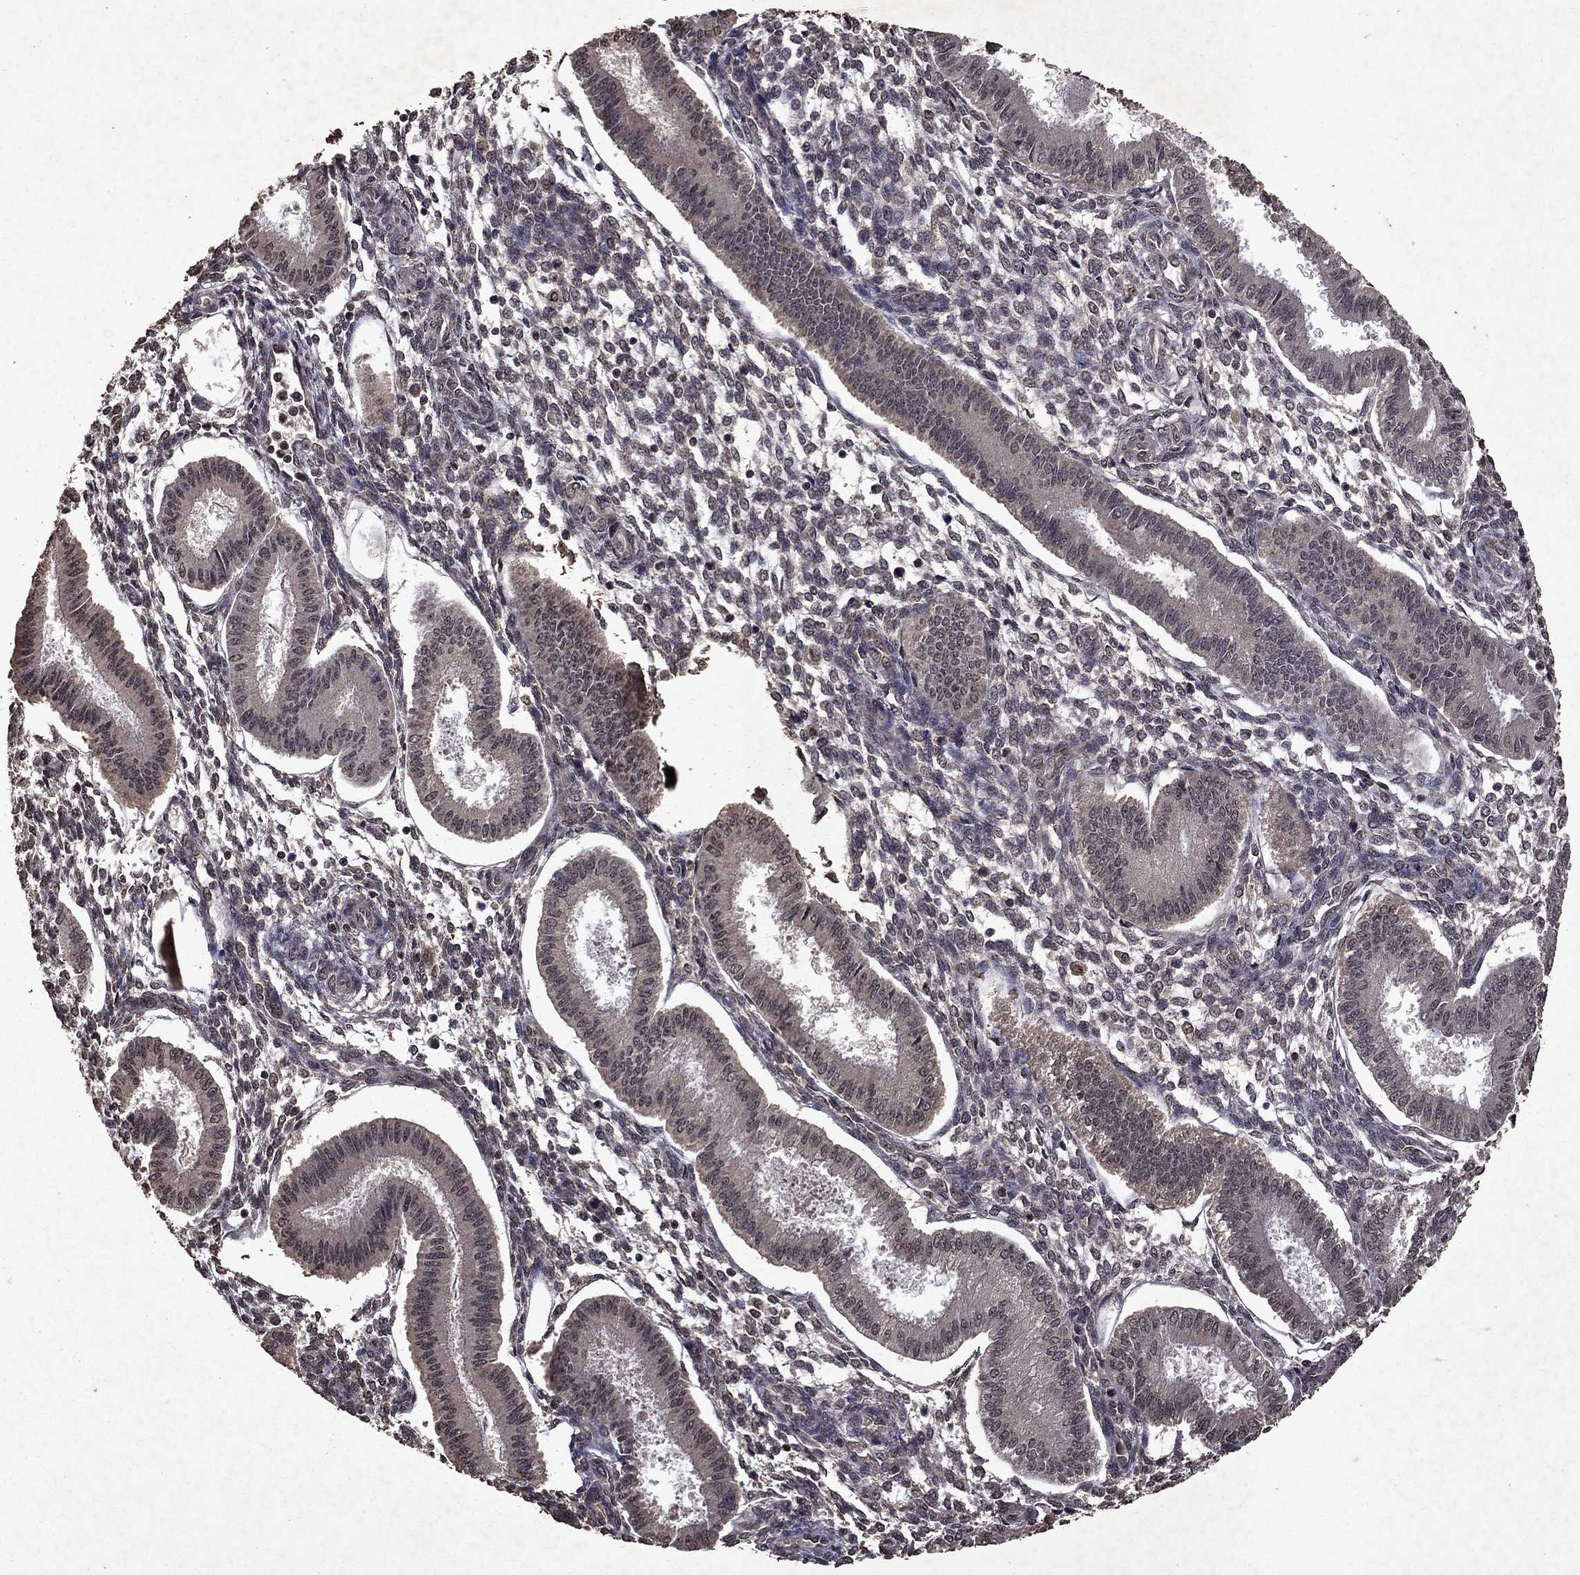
{"staining": {"intensity": "moderate", "quantity": "25%-75%", "location": "nuclear"}, "tissue": "endometrium", "cell_type": "Cells in endometrial stroma", "image_type": "normal", "snomed": [{"axis": "morphology", "description": "Normal tissue, NOS"}, {"axis": "topography", "description": "Endometrium"}], "caption": "Immunohistochemistry (IHC) of normal endometrium exhibits medium levels of moderate nuclear positivity in approximately 25%-75% of cells in endometrial stroma.", "gene": "PIN4", "patient": {"sex": "female", "age": 43}}